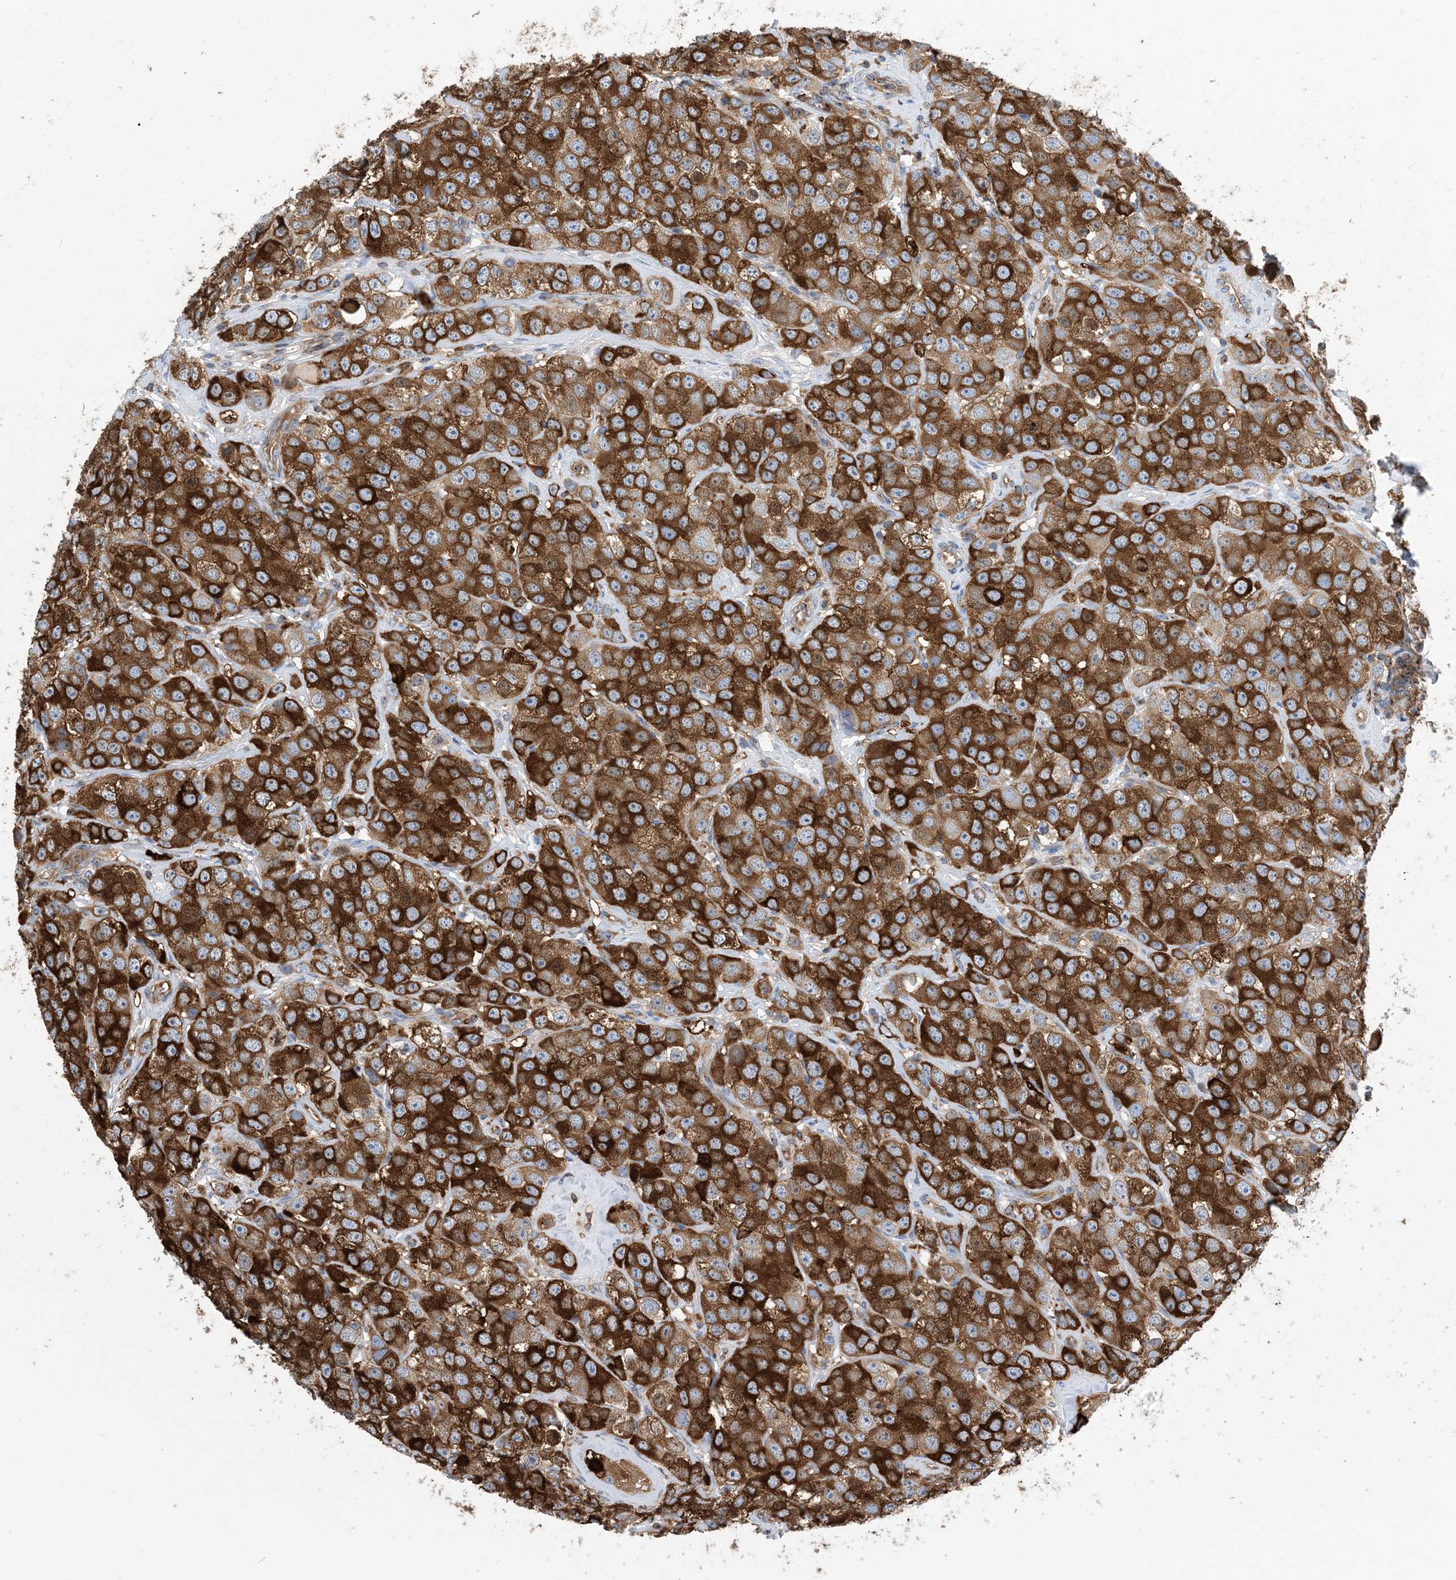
{"staining": {"intensity": "strong", "quantity": ">75%", "location": "cytoplasmic/membranous"}, "tissue": "testis cancer", "cell_type": "Tumor cells", "image_type": "cancer", "snomed": [{"axis": "morphology", "description": "Seminoma, NOS"}, {"axis": "topography", "description": "Testis"}], "caption": "IHC photomicrograph of neoplastic tissue: testis cancer stained using immunohistochemistry exhibits high levels of strong protein expression localized specifically in the cytoplasmic/membranous of tumor cells, appearing as a cytoplasmic/membranous brown color.", "gene": "DYNC1LI1", "patient": {"sex": "male", "age": 28}}